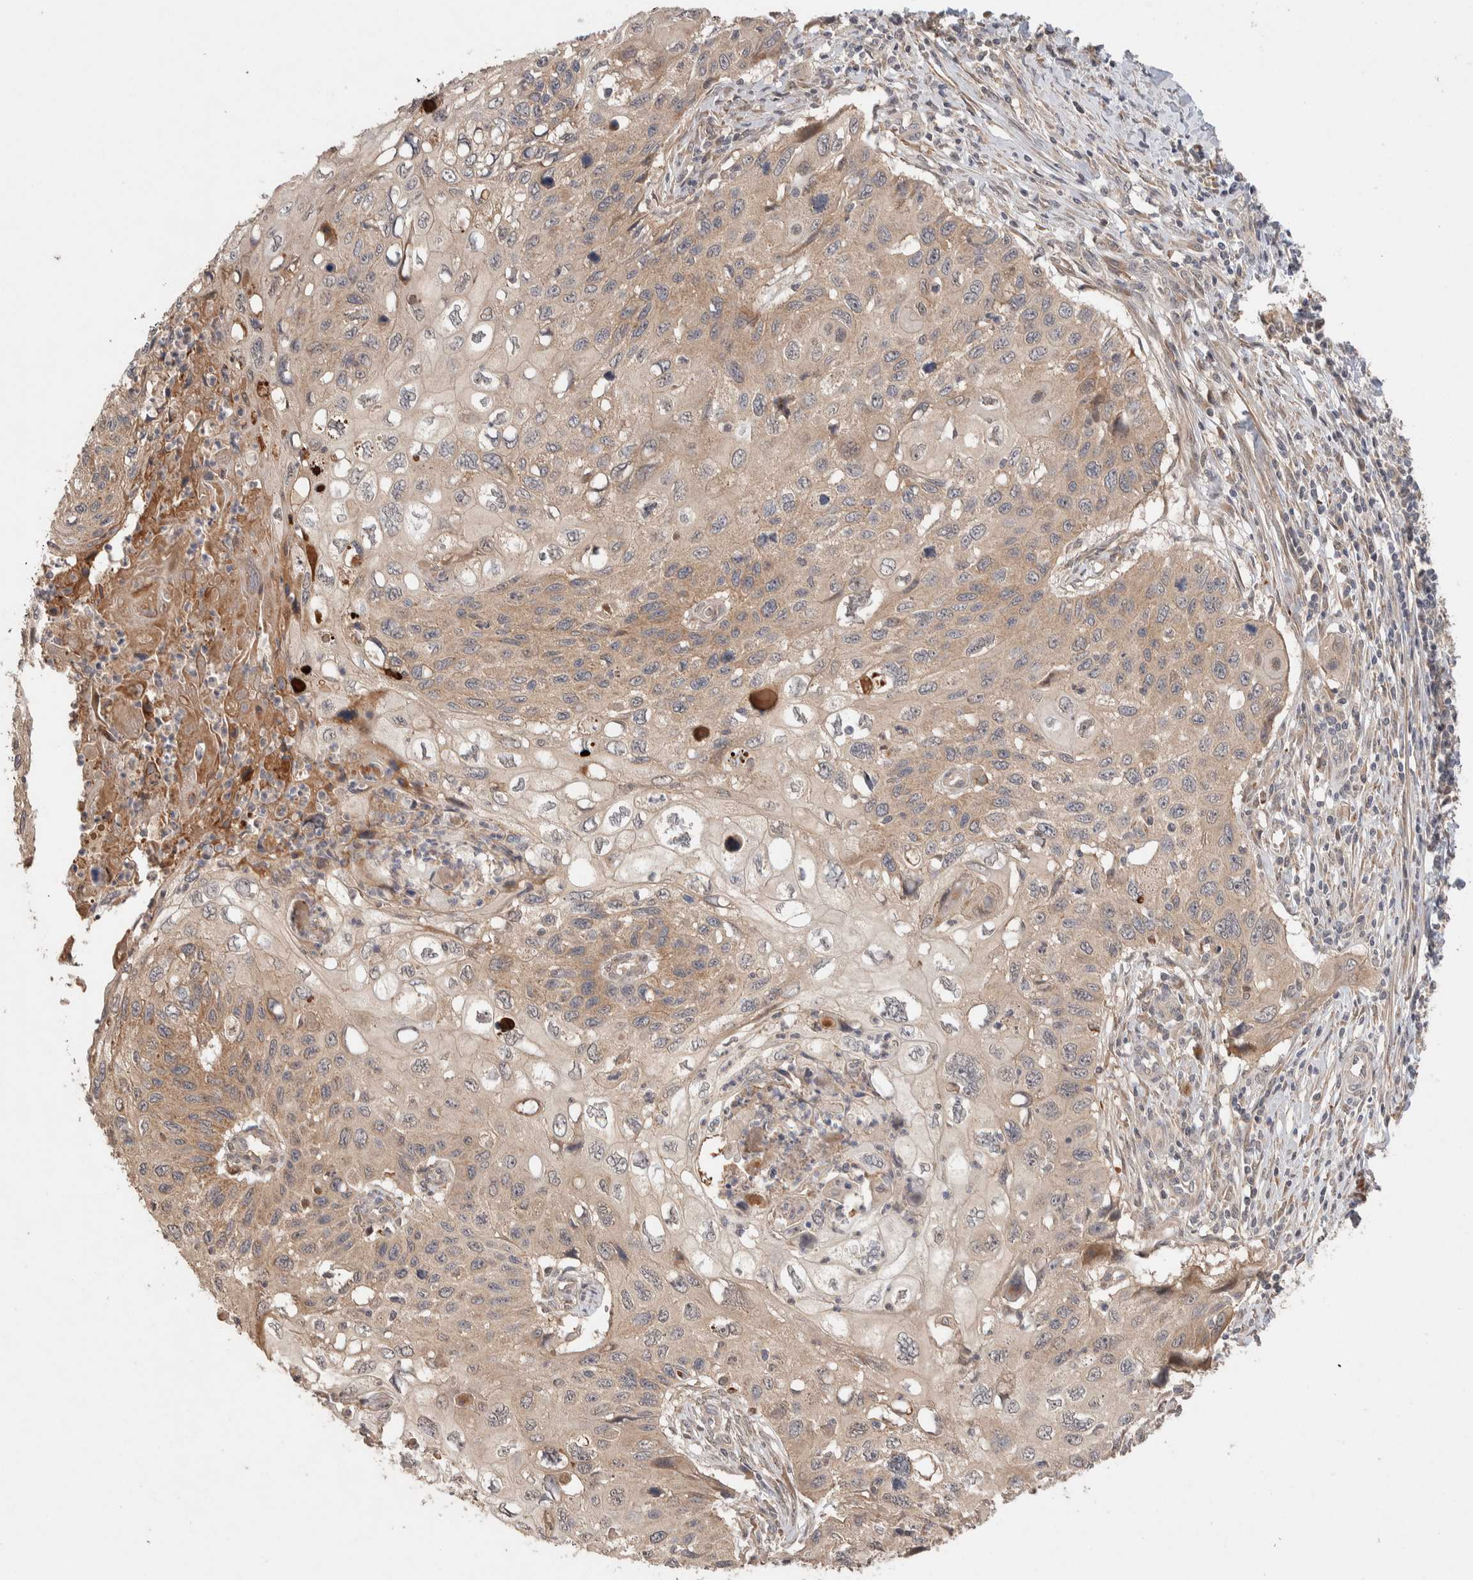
{"staining": {"intensity": "weak", "quantity": ">75%", "location": "cytoplasmic/membranous"}, "tissue": "cervical cancer", "cell_type": "Tumor cells", "image_type": "cancer", "snomed": [{"axis": "morphology", "description": "Squamous cell carcinoma, NOS"}, {"axis": "topography", "description": "Cervix"}], "caption": "IHC micrograph of human cervical squamous cell carcinoma stained for a protein (brown), which shows low levels of weak cytoplasmic/membranous staining in about >75% of tumor cells.", "gene": "CASK", "patient": {"sex": "female", "age": 70}}